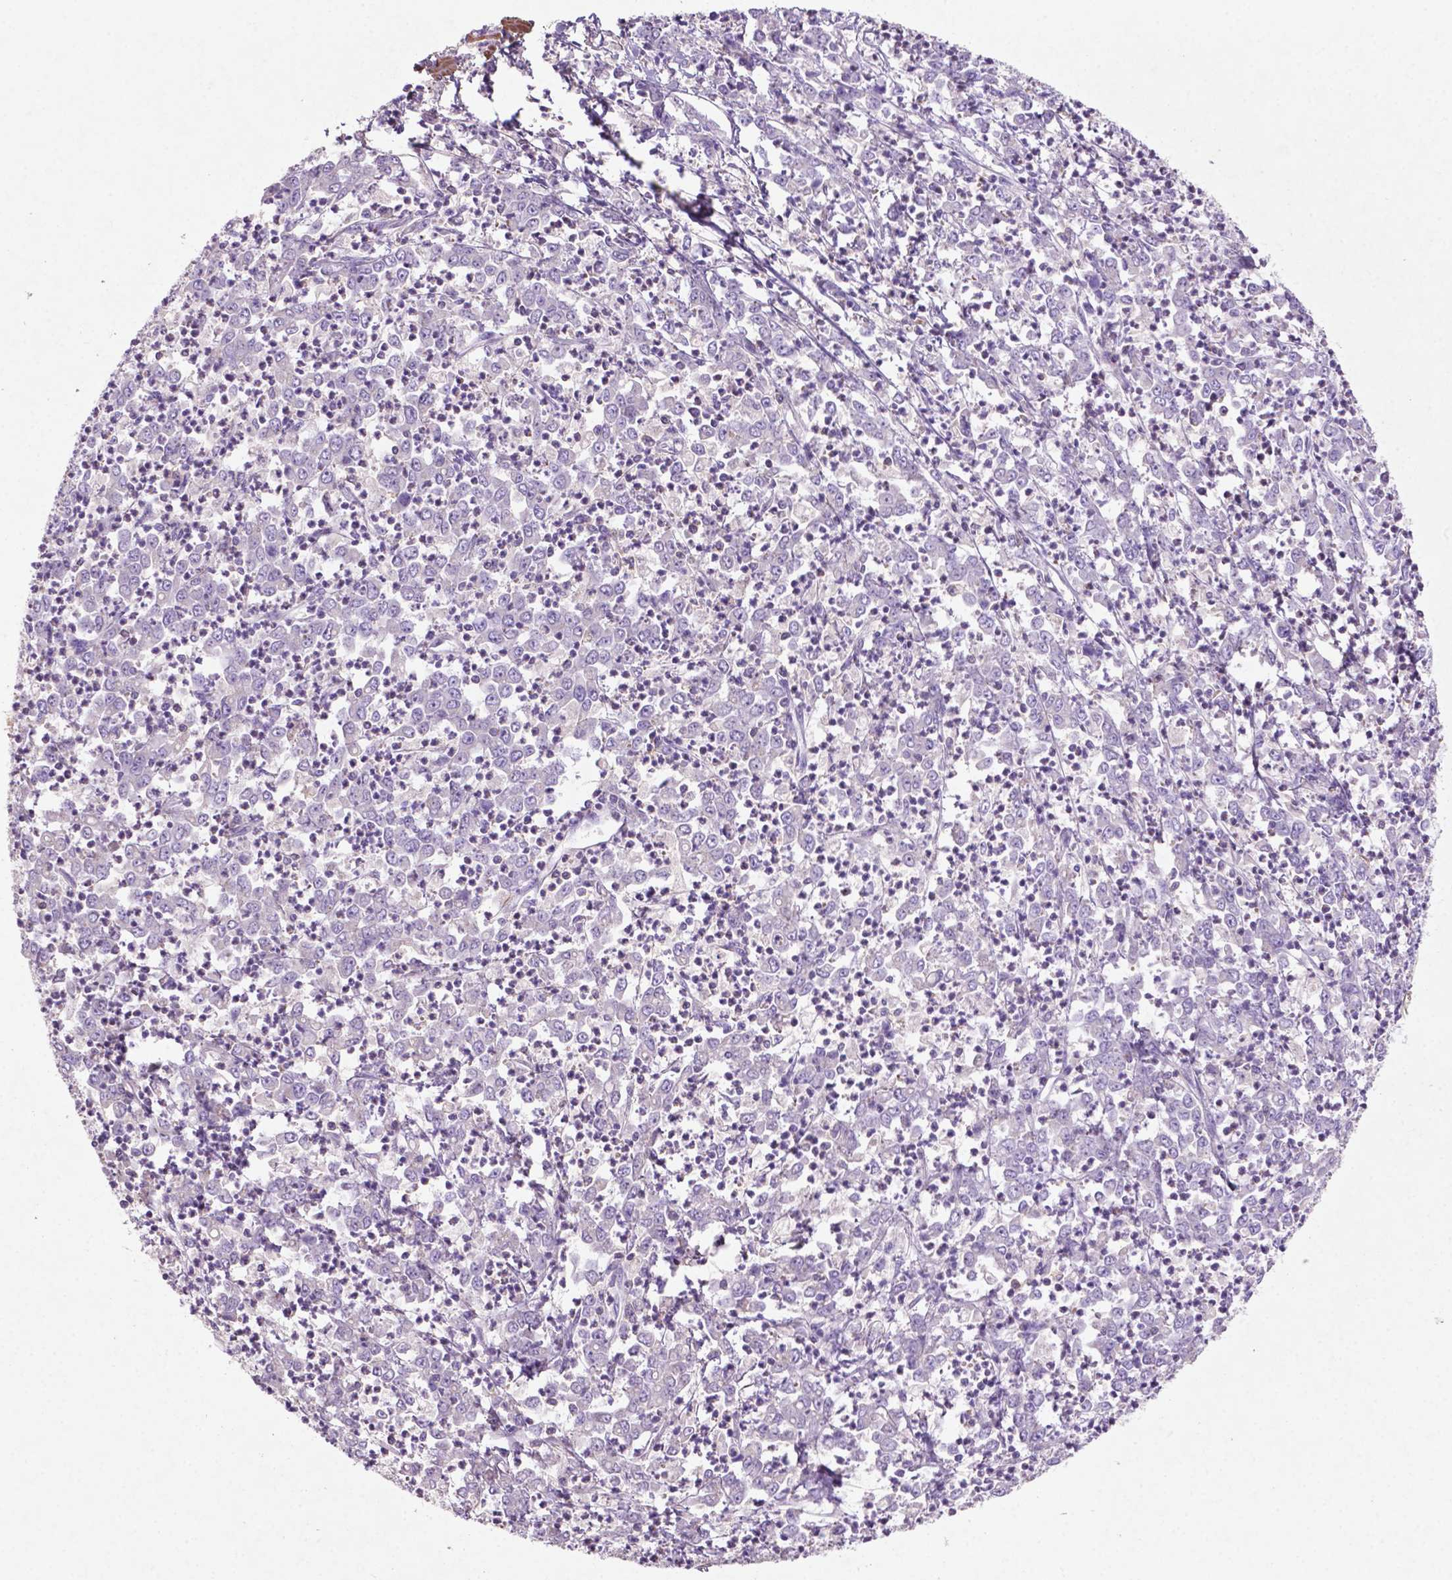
{"staining": {"intensity": "negative", "quantity": "none", "location": "none"}, "tissue": "stomach cancer", "cell_type": "Tumor cells", "image_type": "cancer", "snomed": [{"axis": "morphology", "description": "Adenocarcinoma, NOS"}, {"axis": "topography", "description": "Stomach, lower"}], "caption": "Immunohistochemical staining of human adenocarcinoma (stomach) shows no significant positivity in tumor cells. (Stains: DAB (3,3'-diaminobenzidine) immunohistochemistry (IHC) with hematoxylin counter stain, Microscopy: brightfield microscopy at high magnification).", "gene": "BMP4", "patient": {"sex": "female", "age": 71}}